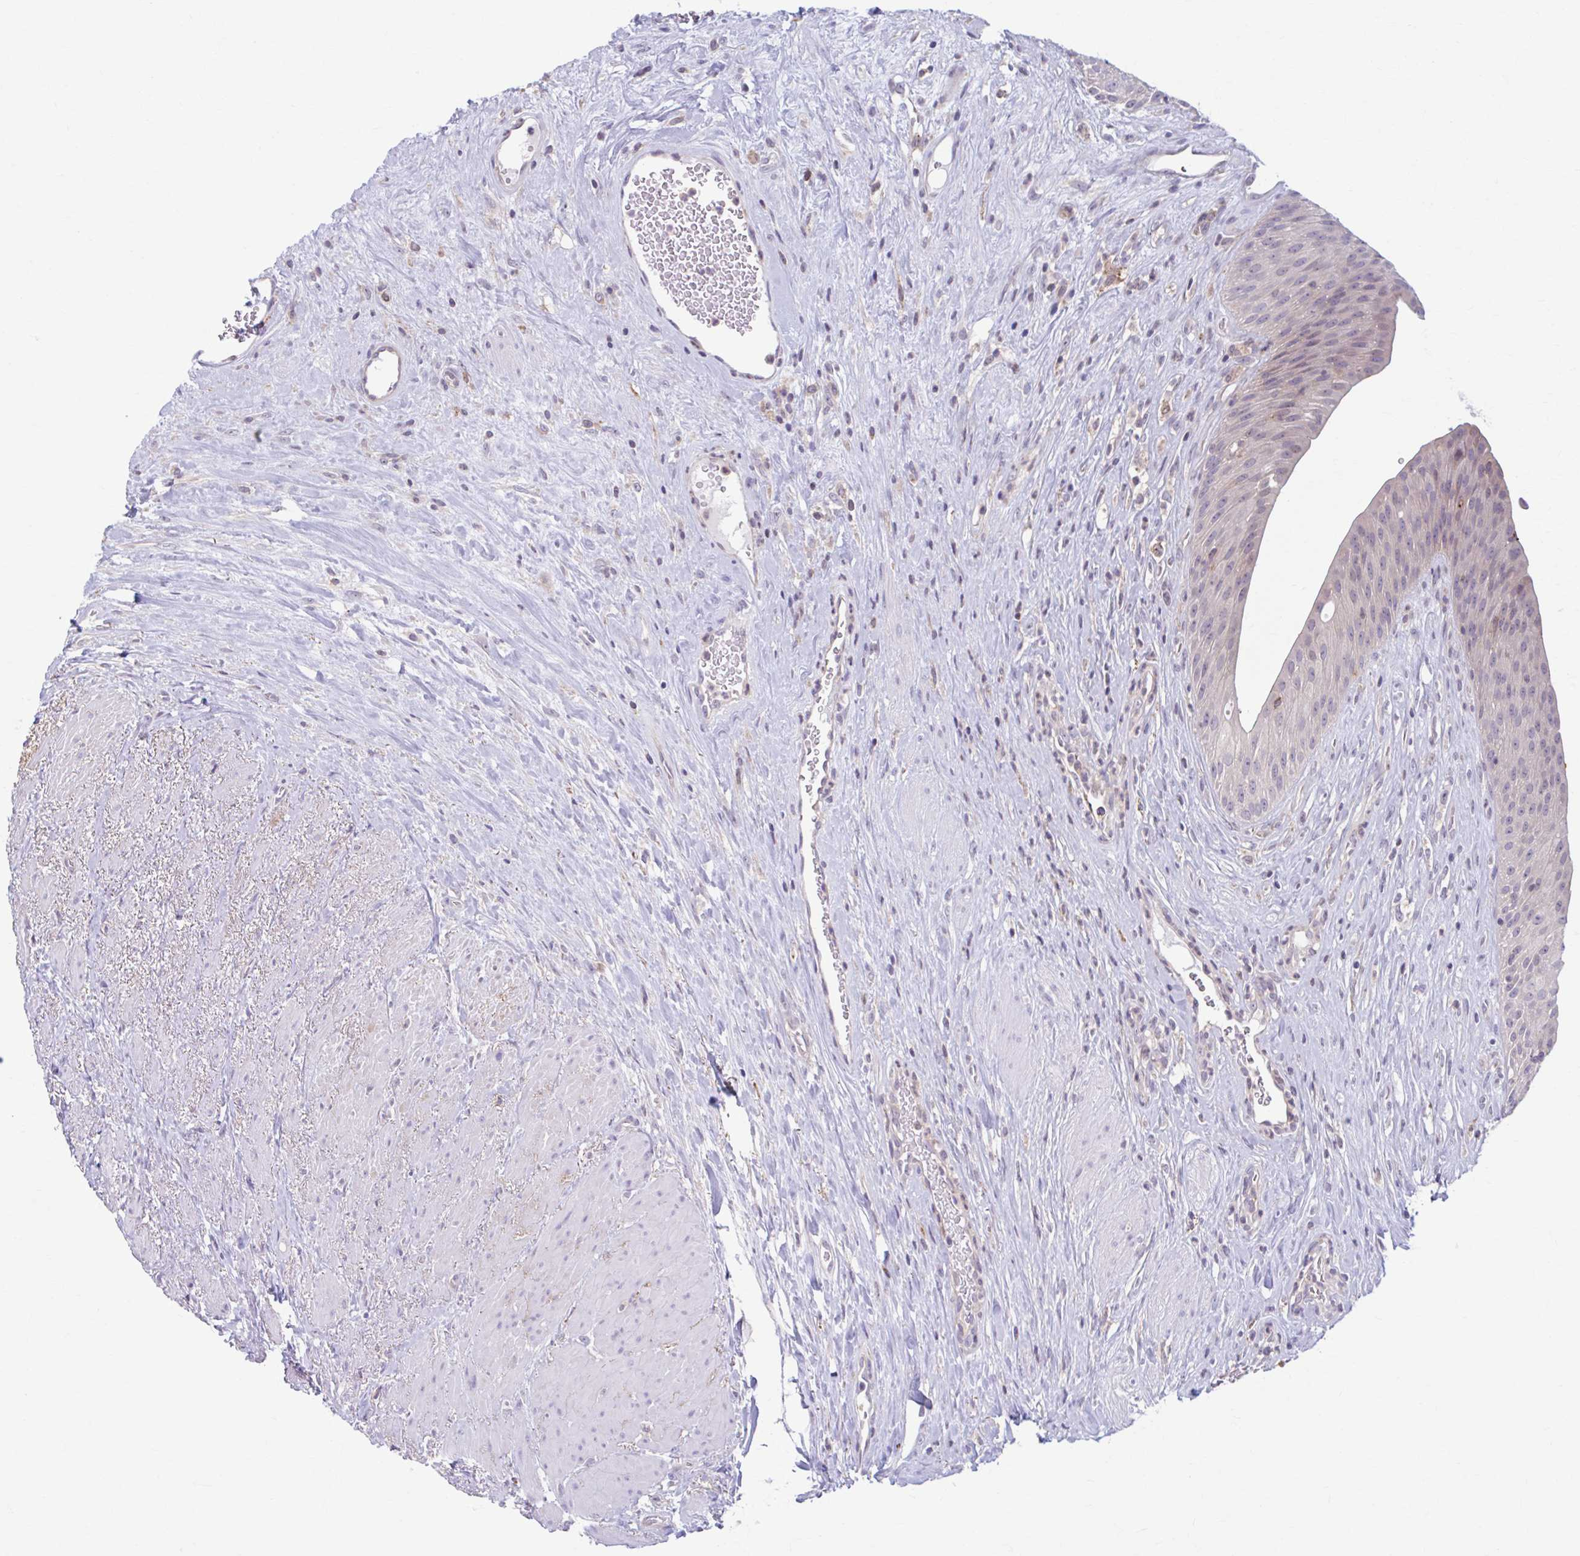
{"staining": {"intensity": "weak", "quantity": "<25%", "location": "cytoplasmic/membranous"}, "tissue": "urinary bladder", "cell_type": "Urothelial cells", "image_type": "normal", "snomed": [{"axis": "morphology", "description": "Normal tissue, NOS"}, {"axis": "topography", "description": "Urinary bladder"}], "caption": "This is an IHC photomicrograph of normal urinary bladder. There is no expression in urothelial cells.", "gene": "ADAT3", "patient": {"sex": "female", "age": 56}}